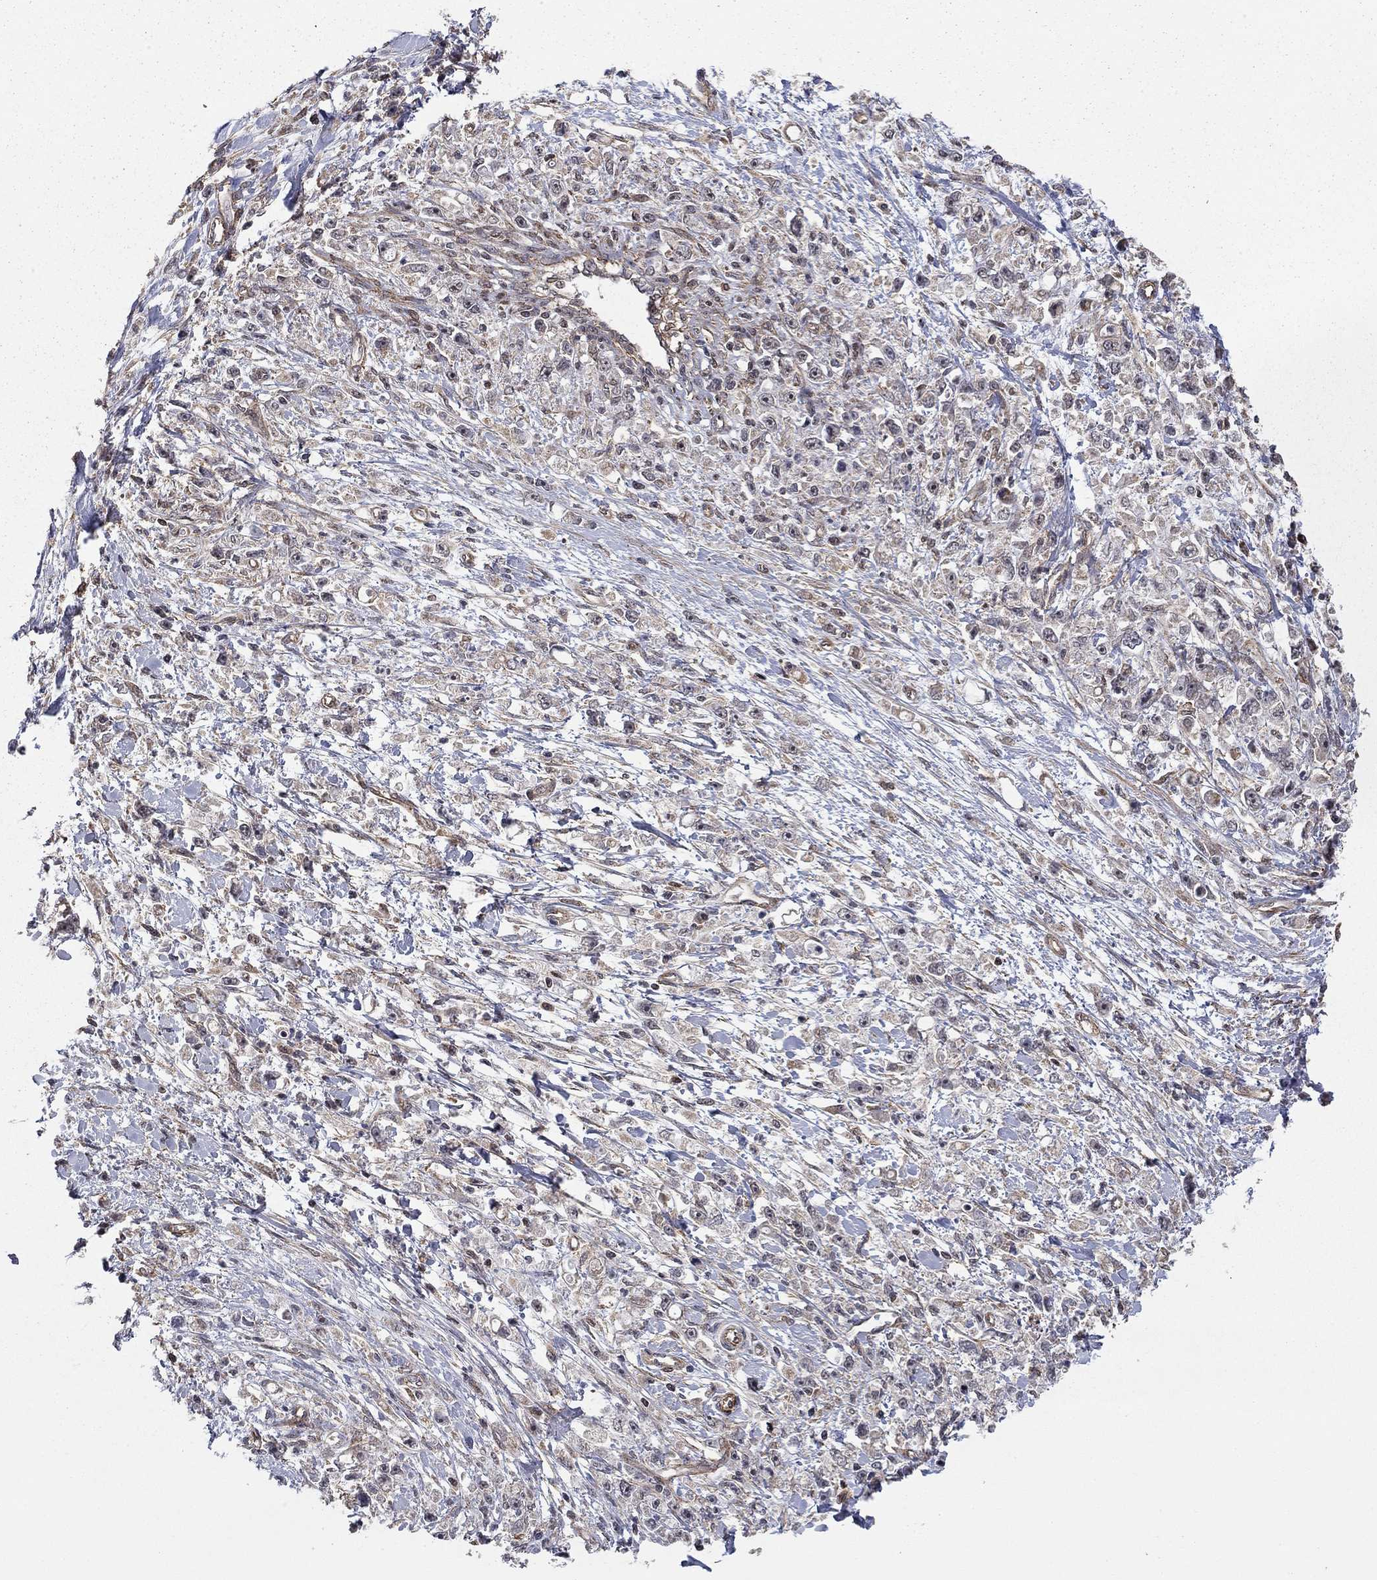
{"staining": {"intensity": "negative", "quantity": "none", "location": "none"}, "tissue": "stomach cancer", "cell_type": "Tumor cells", "image_type": "cancer", "snomed": [{"axis": "morphology", "description": "Adenocarcinoma, NOS"}, {"axis": "topography", "description": "Stomach"}], "caption": "Immunohistochemical staining of stomach cancer reveals no significant expression in tumor cells. The staining is performed using DAB brown chromogen with nuclei counter-stained in using hematoxylin.", "gene": "TDP1", "patient": {"sex": "female", "age": 59}}